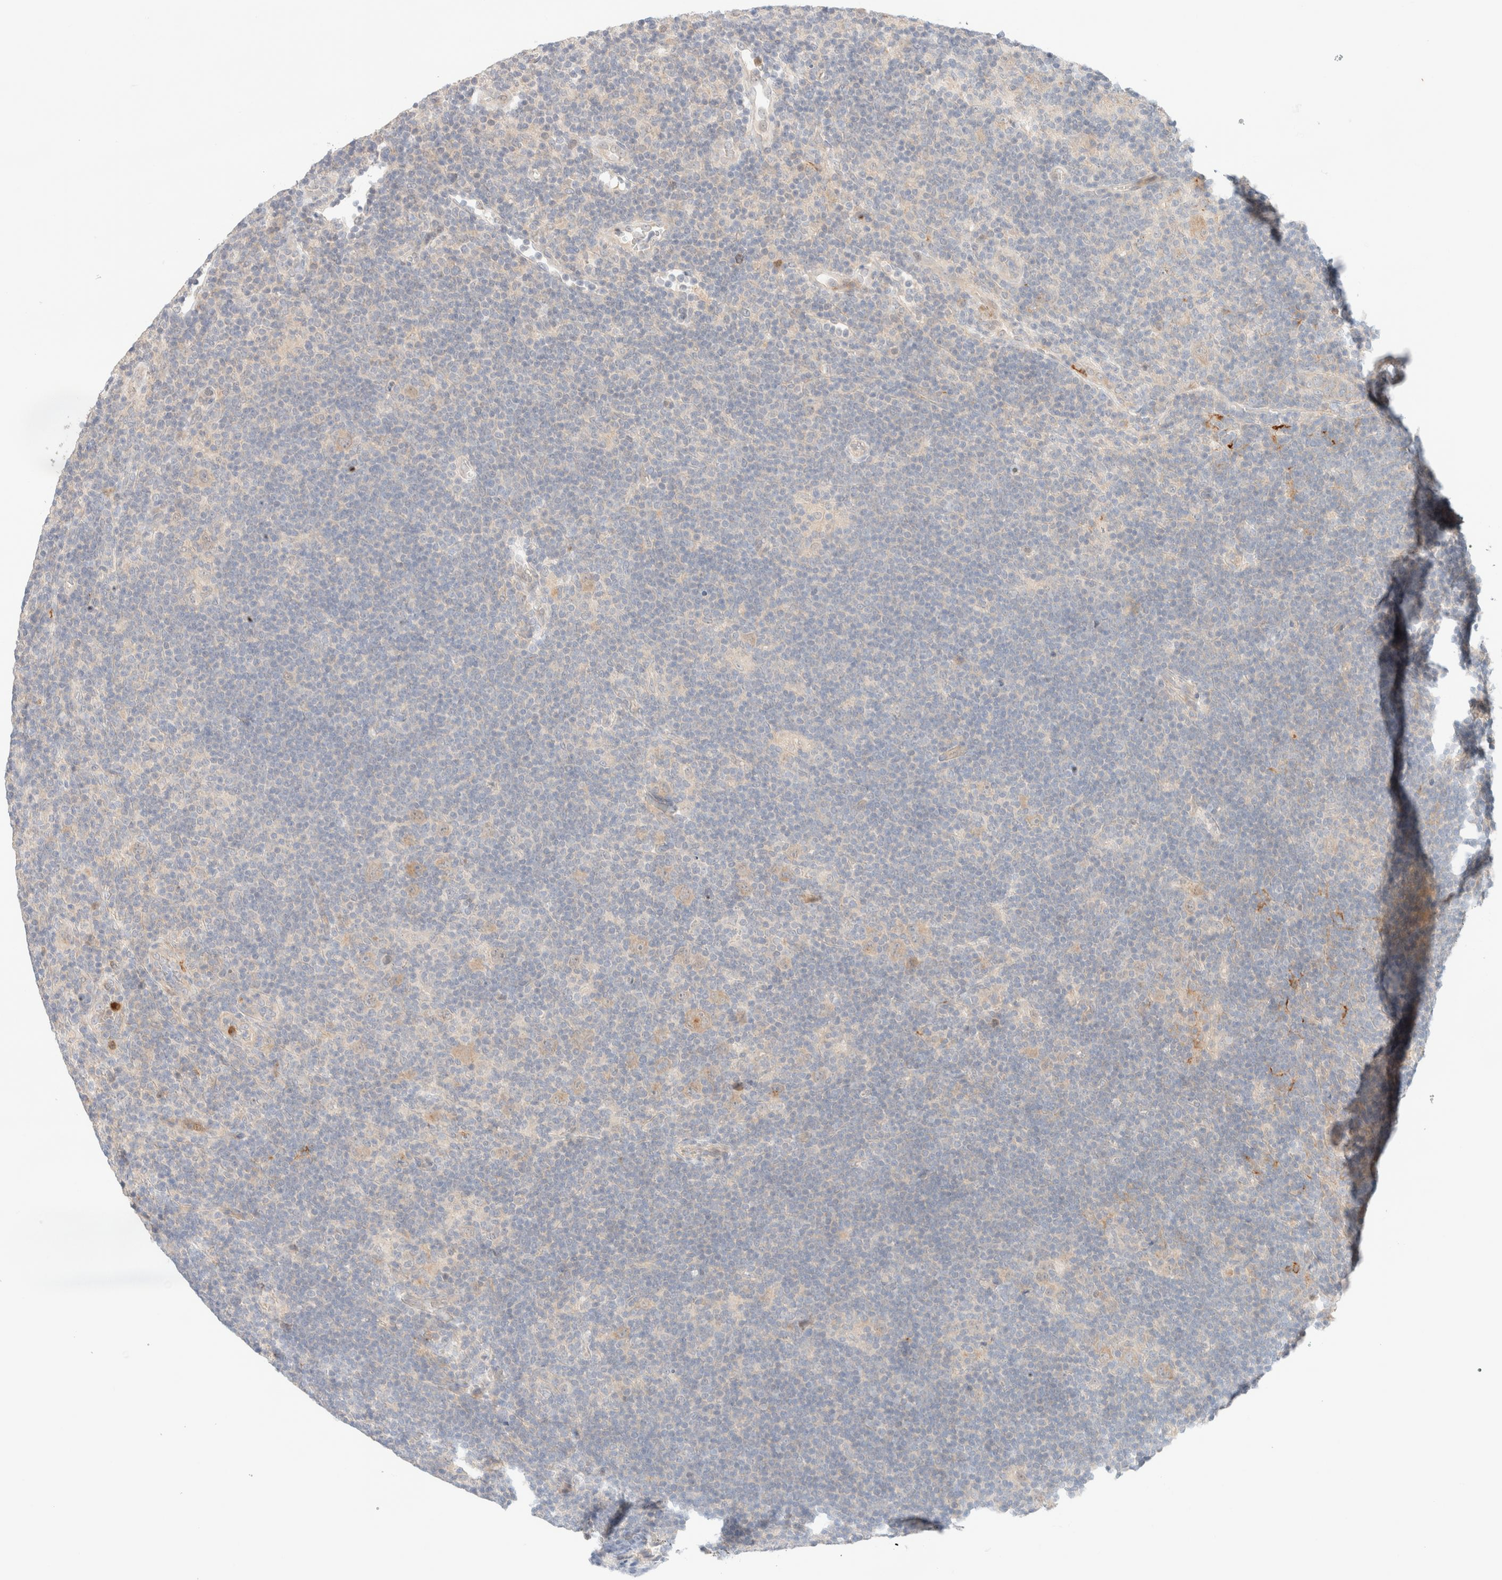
{"staining": {"intensity": "weak", "quantity": ">75%", "location": "cytoplasmic/membranous"}, "tissue": "lymphoma", "cell_type": "Tumor cells", "image_type": "cancer", "snomed": [{"axis": "morphology", "description": "Hodgkin's disease, NOS"}, {"axis": "topography", "description": "Lymph node"}], "caption": "Protein expression analysis of Hodgkin's disease shows weak cytoplasmic/membranous positivity in about >75% of tumor cells.", "gene": "SGSM2", "patient": {"sex": "female", "age": 57}}